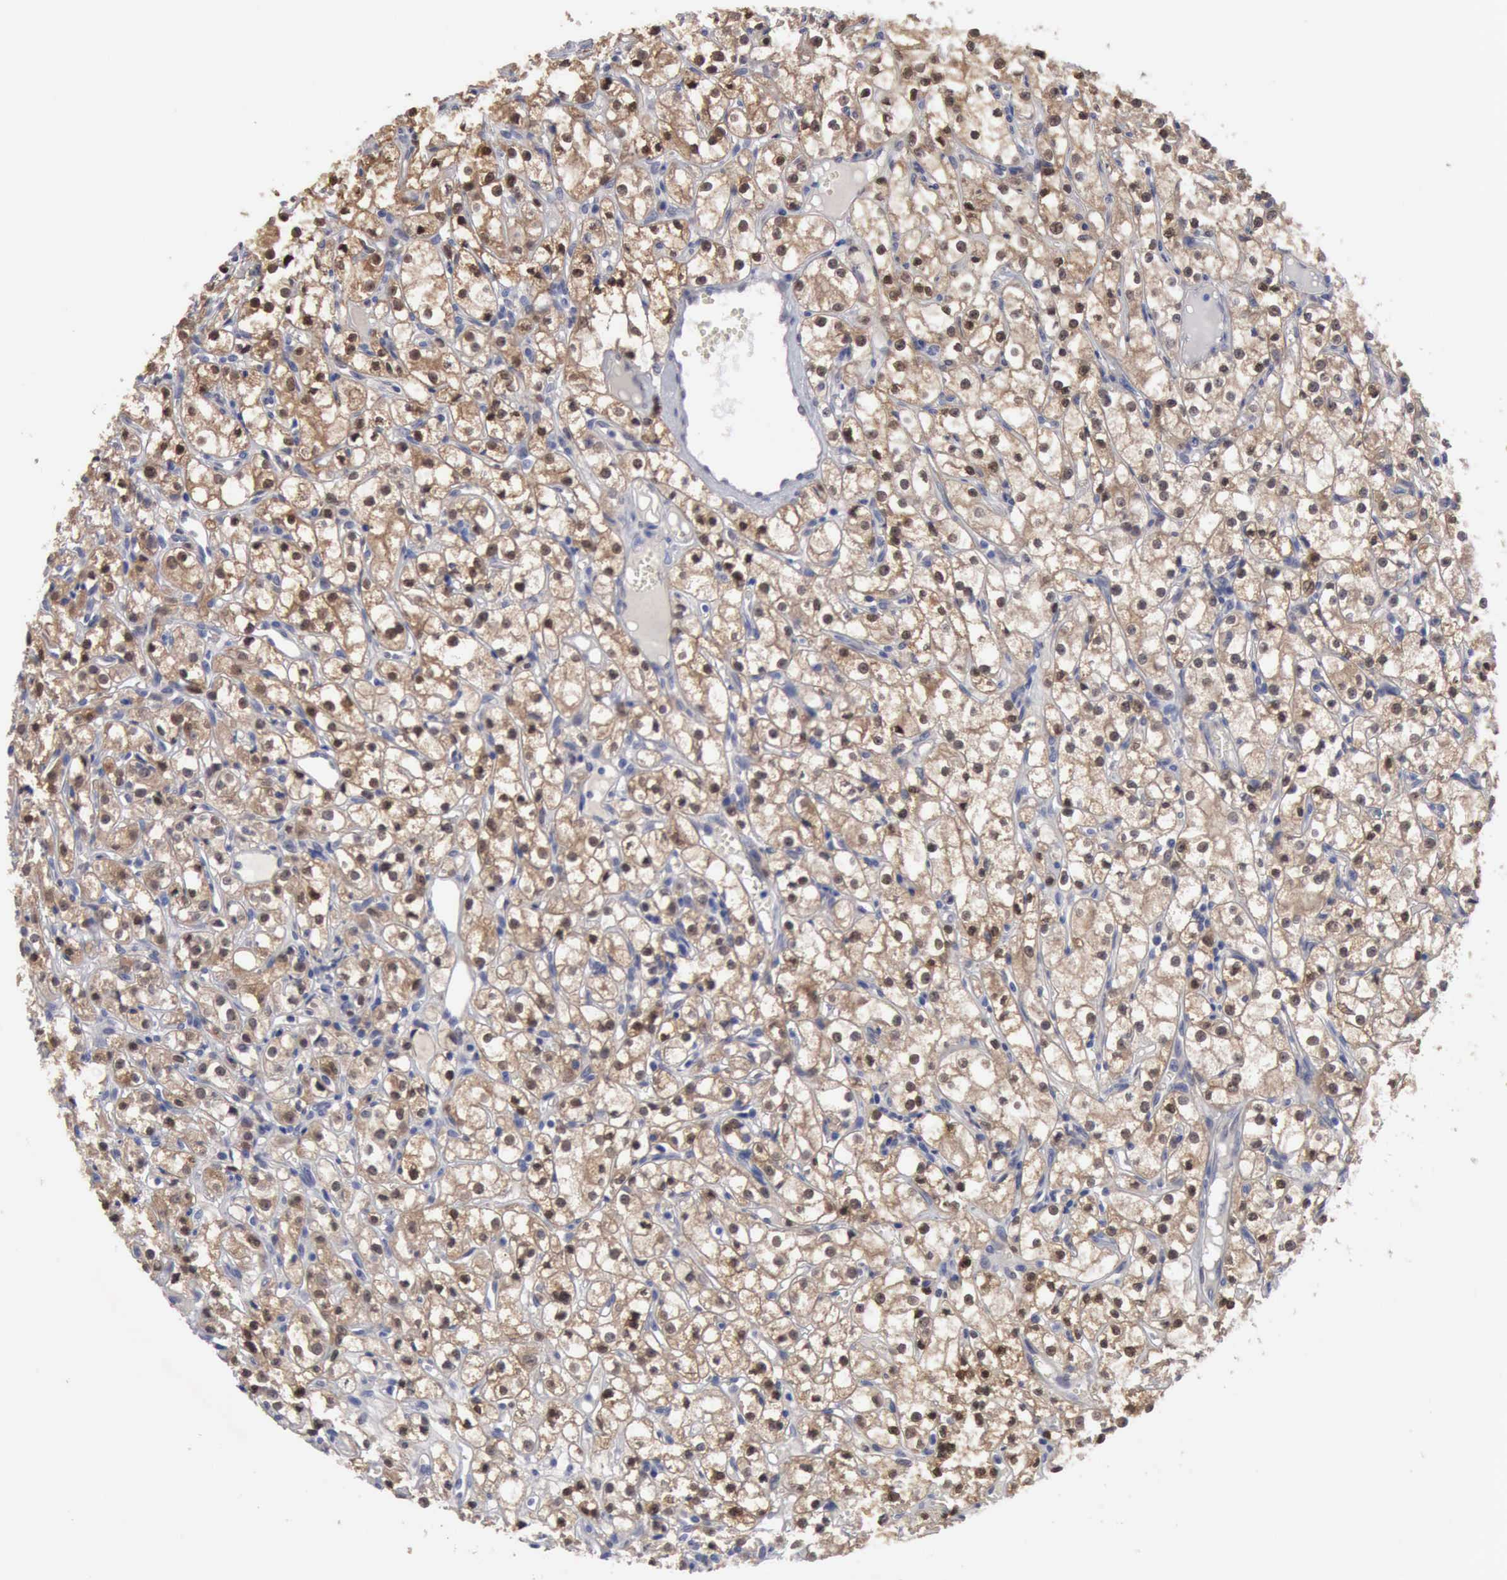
{"staining": {"intensity": "moderate", "quantity": "25%-75%", "location": "cytoplasmic/membranous,nuclear"}, "tissue": "renal cancer", "cell_type": "Tumor cells", "image_type": "cancer", "snomed": [{"axis": "morphology", "description": "Adenocarcinoma, NOS"}, {"axis": "topography", "description": "Kidney"}], "caption": "Renal cancer was stained to show a protein in brown. There is medium levels of moderate cytoplasmic/membranous and nuclear expression in approximately 25%-75% of tumor cells.", "gene": "PTGR2", "patient": {"sex": "male", "age": 61}}